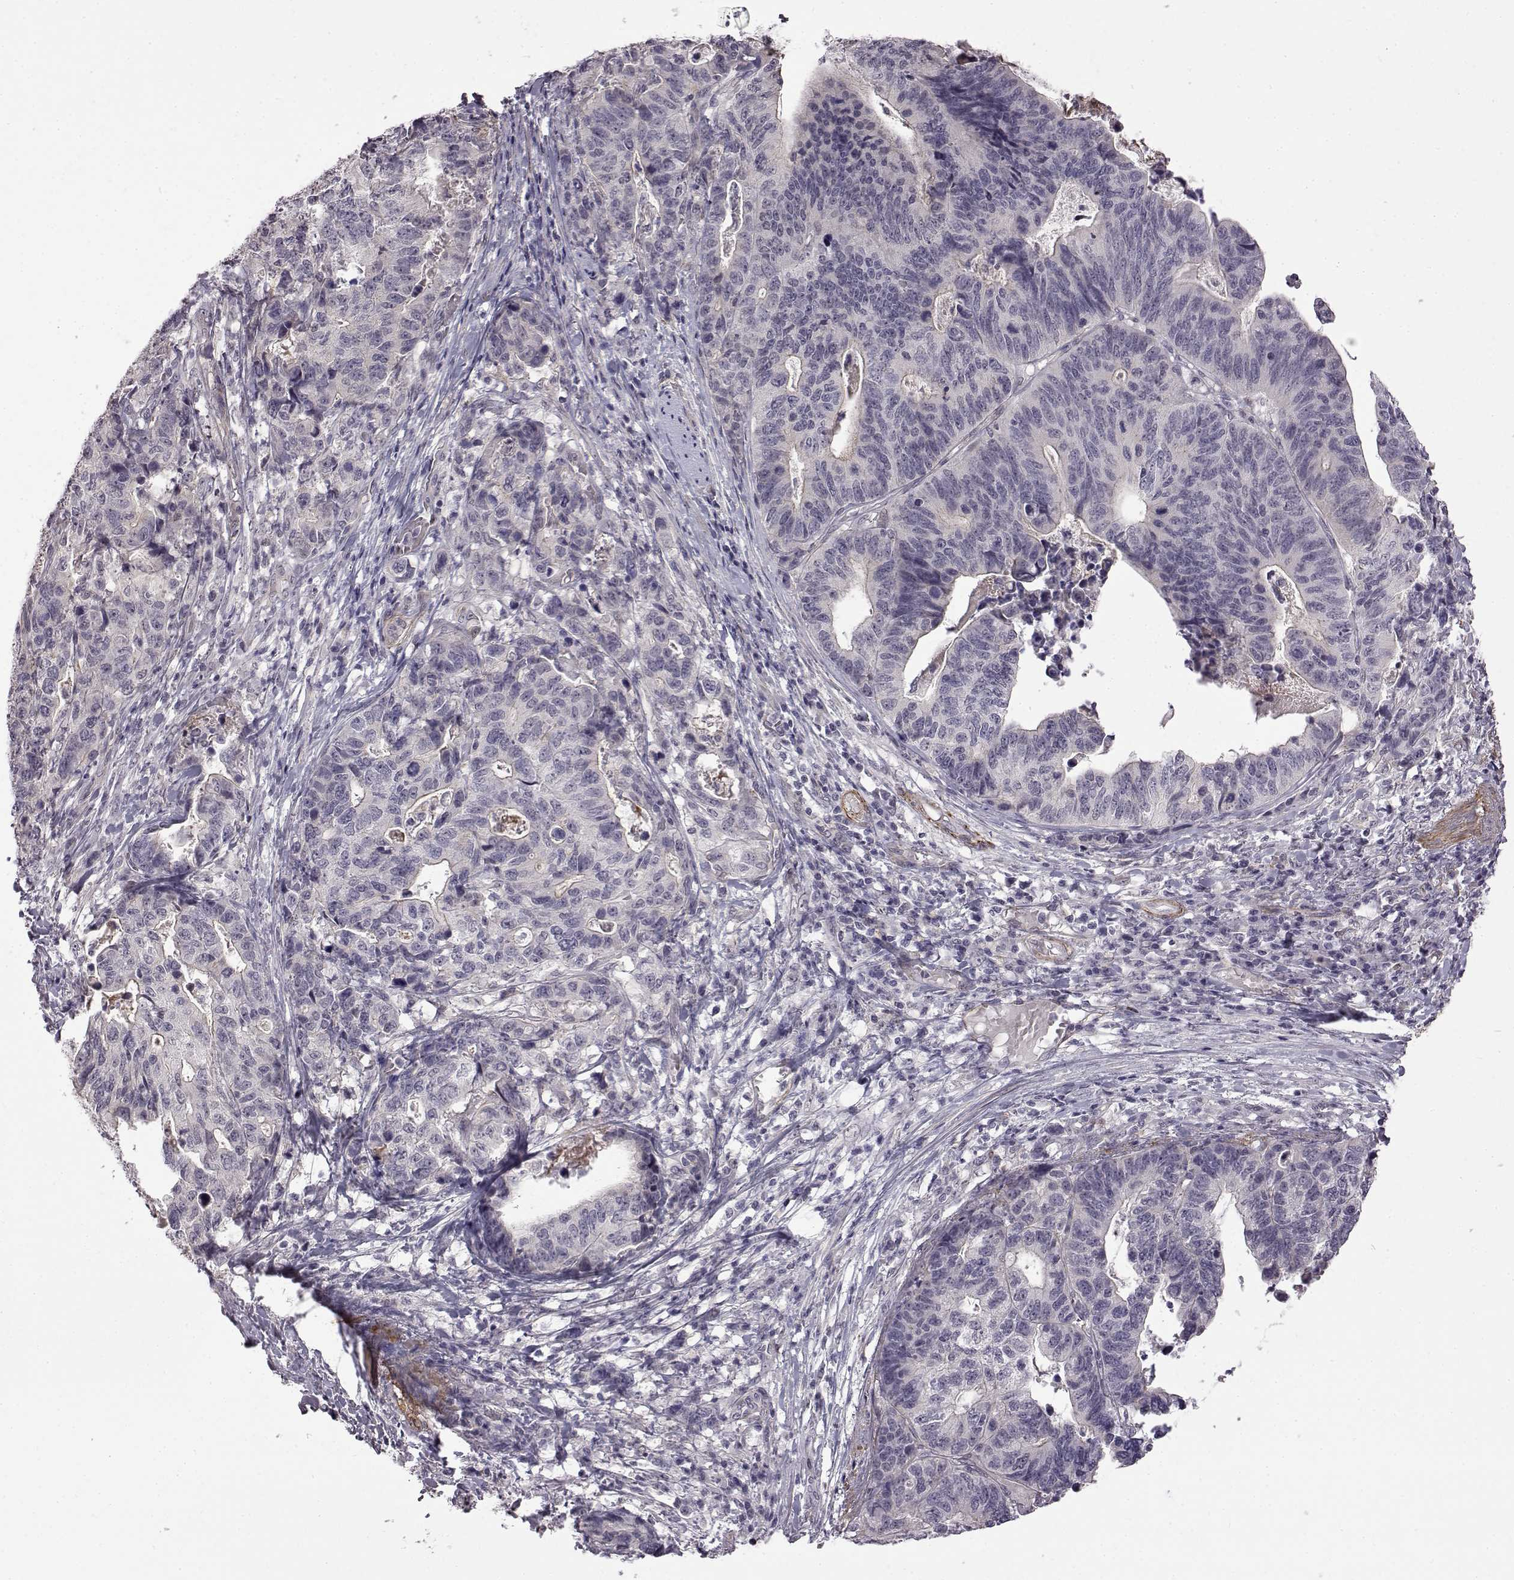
{"staining": {"intensity": "negative", "quantity": "none", "location": "none"}, "tissue": "stomach cancer", "cell_type": "Tumor cells", "image_type": "cancer", "snomed": [{"axis": "morphology", "description": "Adenocarcinoma, NOS"}, {"axis": "topography", "description": "Stomach, upper"}], "caption": "A high-resolution photomicrograph shows immunohistochemistry staining of adenocarcinoma (stomach), which reveals no significant positivity in tumor cells.", "gene": "SYNPO2", "patient": {"sex": "female", "age": 67}}